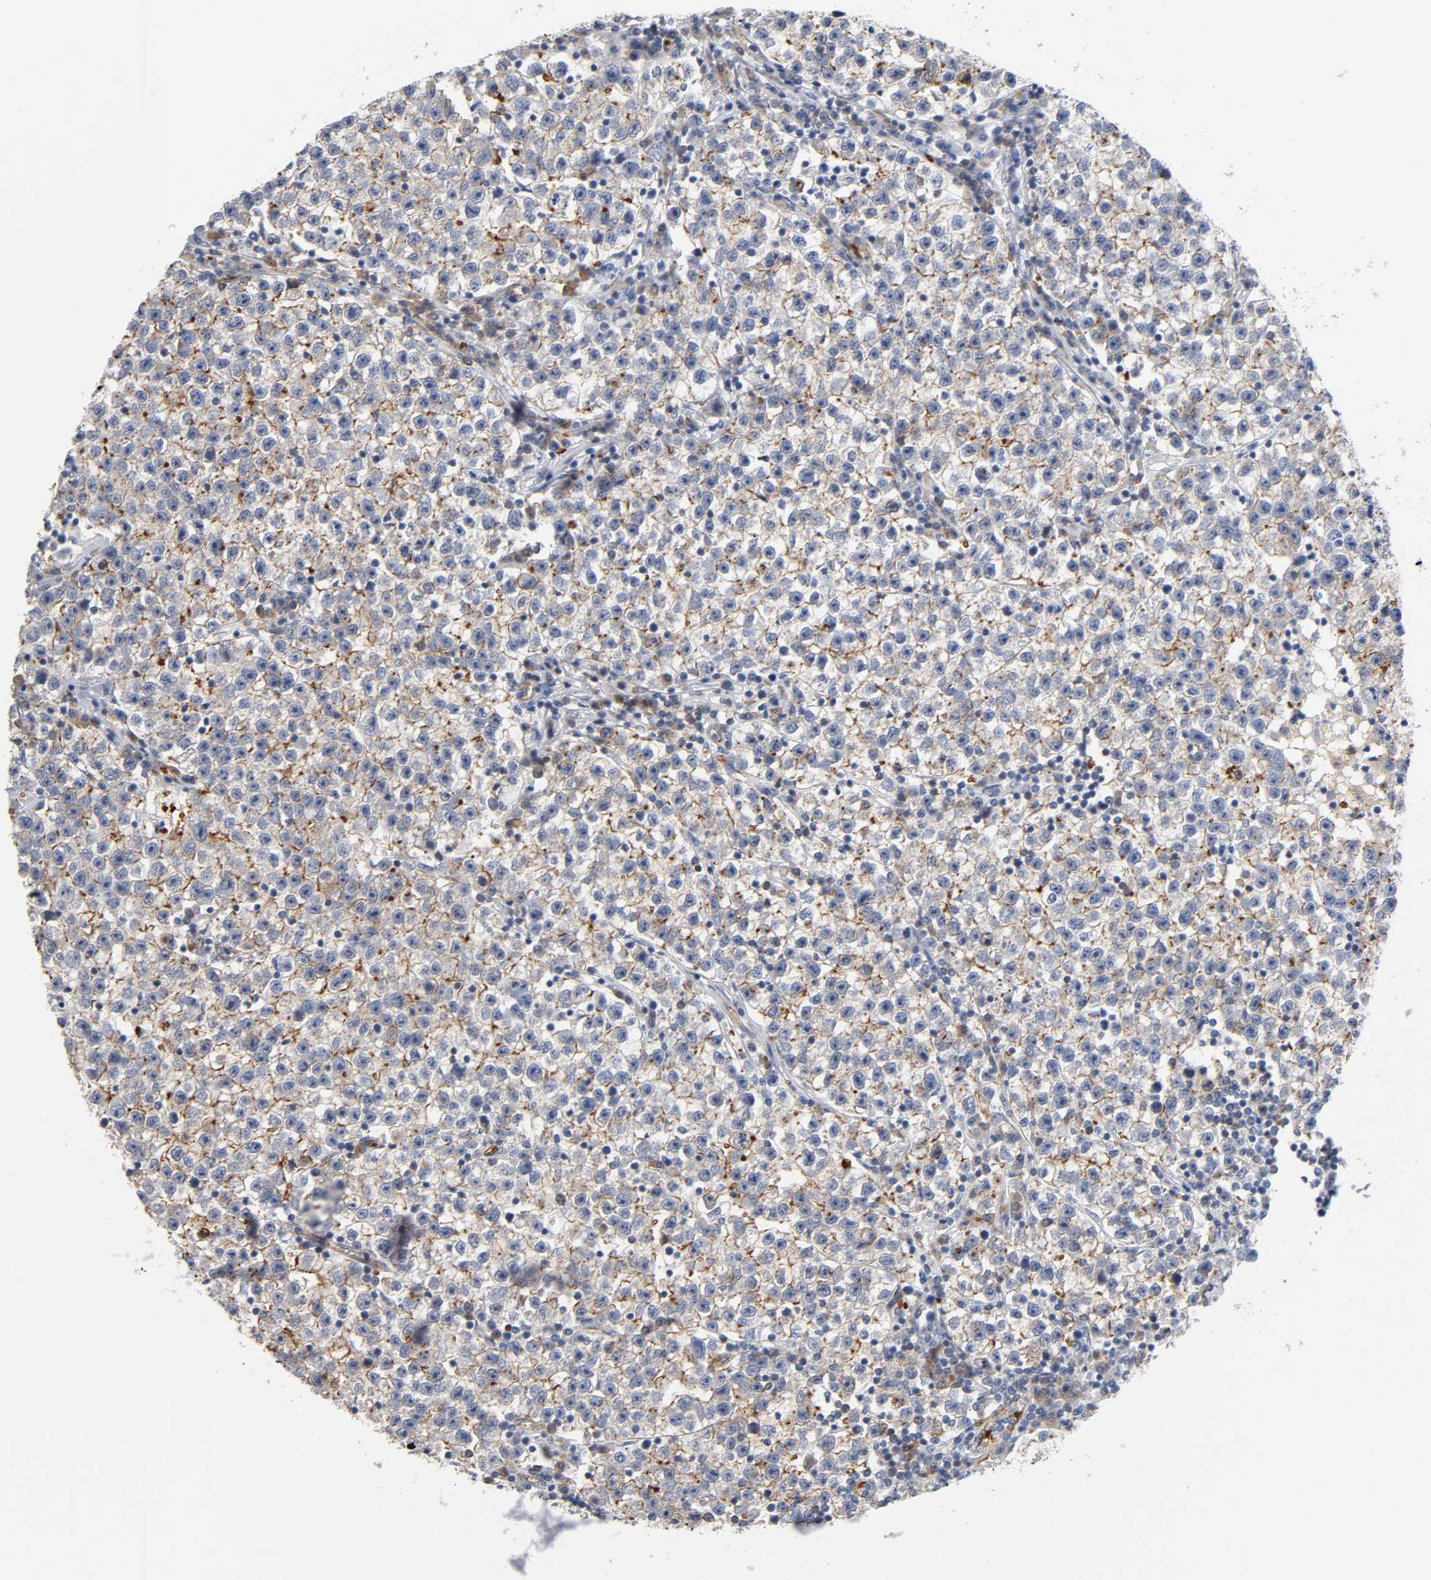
{"staining": {"intensity": "moderate", "quantity": "<25%", "location": "cytoplasmic/membranous"}, "tissue": "testis cancer", "cell_type": "Tumor cells", "image_type": "cancer", "snomed": [{"axis": "morphology", "description": "Seminoma, NOS"}, {"axis": "topography", "description": "Testis"}], "caption": "The histopathology image shows a brown stain indicating the presence of a protein in the cytoplasmic/membranous of tumor cells in testis cancer. The staining was performed using DAB (3,3'-diaminobenzidine) to visualize the protein expression in brown, while the nuclei were stained in blue with hematoxylin (Magnification: 20x).", "gene": "CD2AP", "patient": {"sex": "male", "age": 22}}